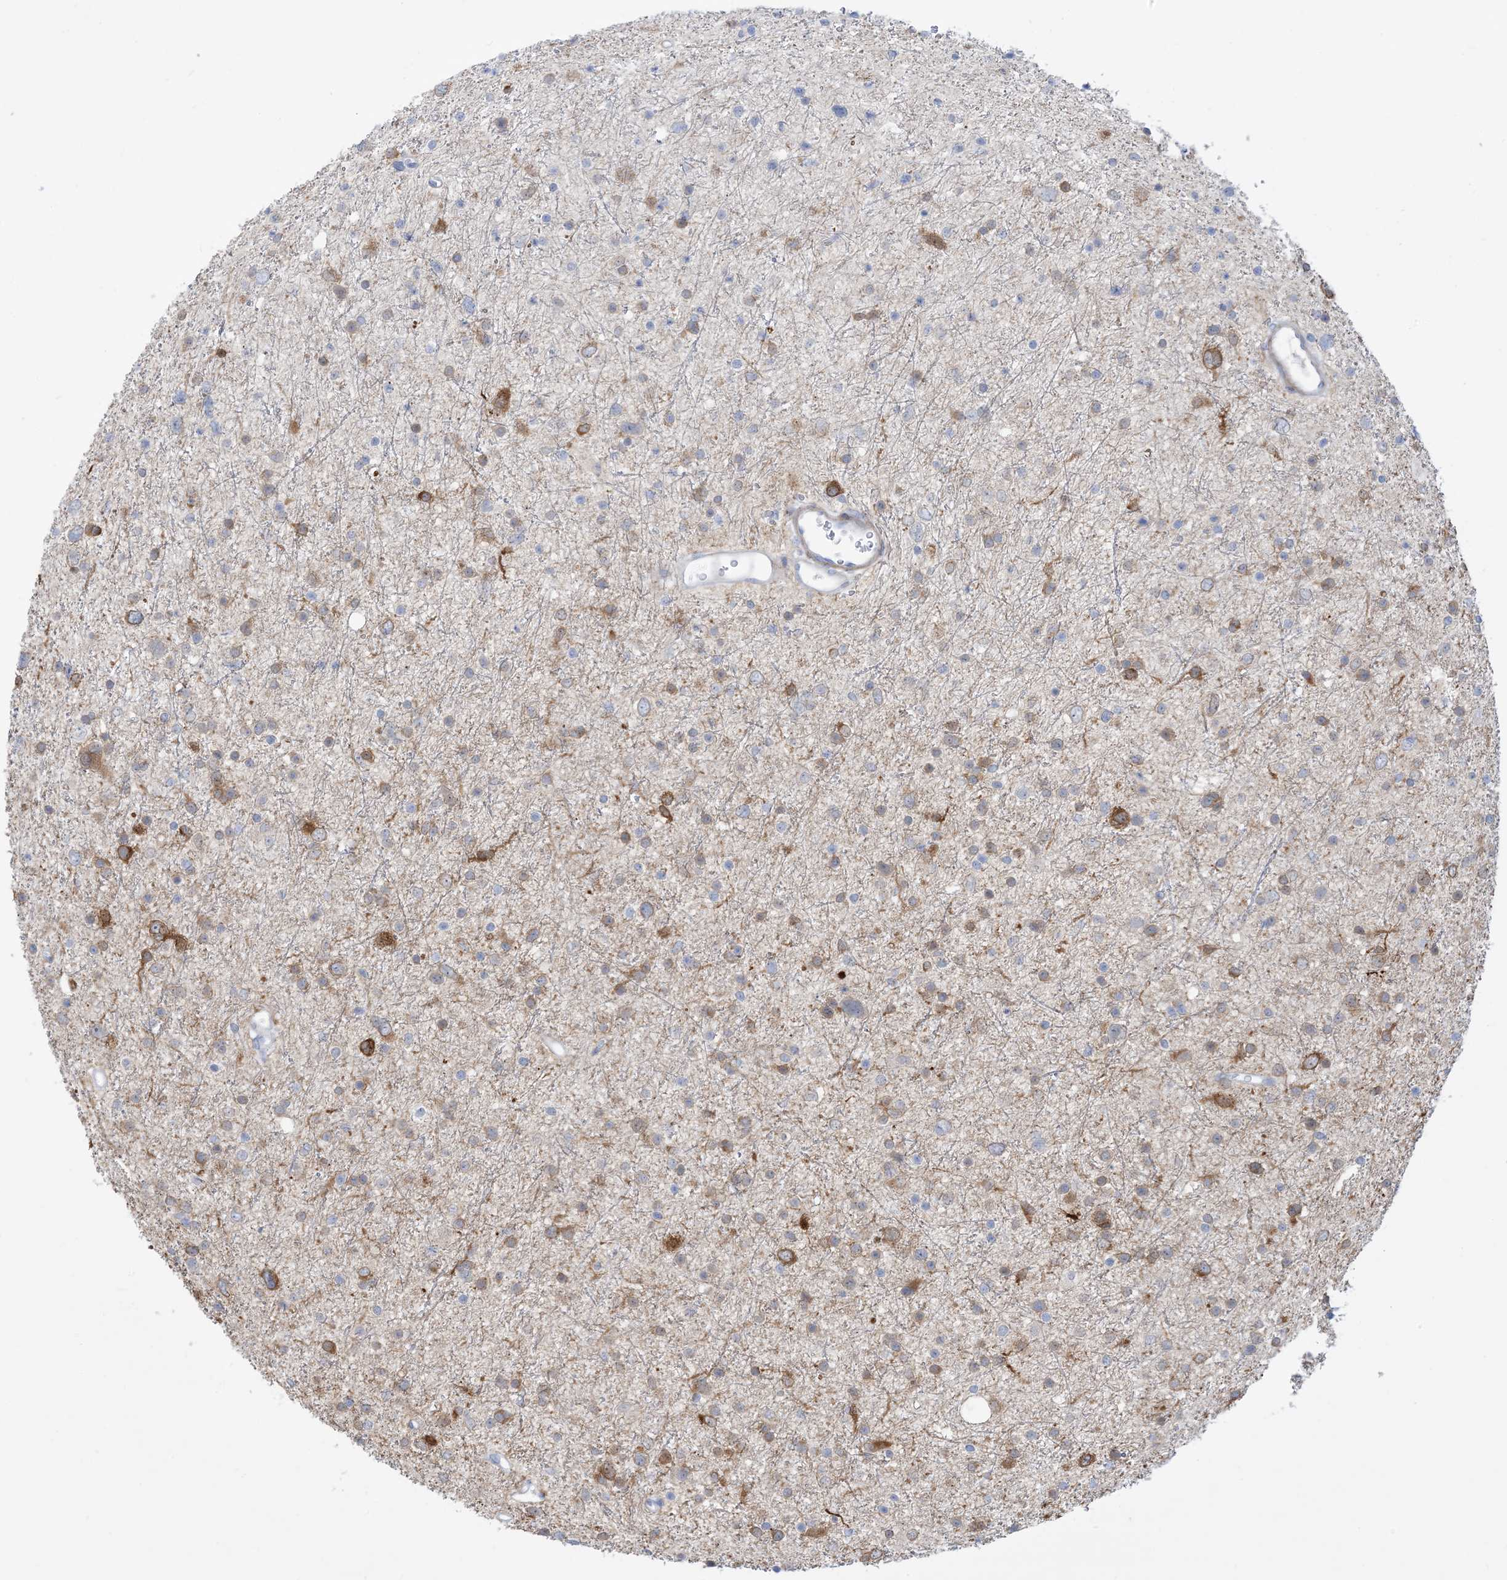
{"staining": {"intensity": "moderate", "quantity": "<25%", "location": "cytoplasmic/membranous"}, "tissue": "glioma", "cell_type": "Tumor cells", "image_type": "cancer", "snomed": [{"axis": "morphology", "description": "Glioma, malignant, Low grade"}, {"axis": "topography", "description": "Brain"}], "caption": "Human low-grade glioma (malignant) stained with a brown dye reveals moderate cytoplasmic/membranous positive positivity in about <25% of tumor cells.", "gene": "MARS2", "patient": {"sex": "female", "age": 37}}